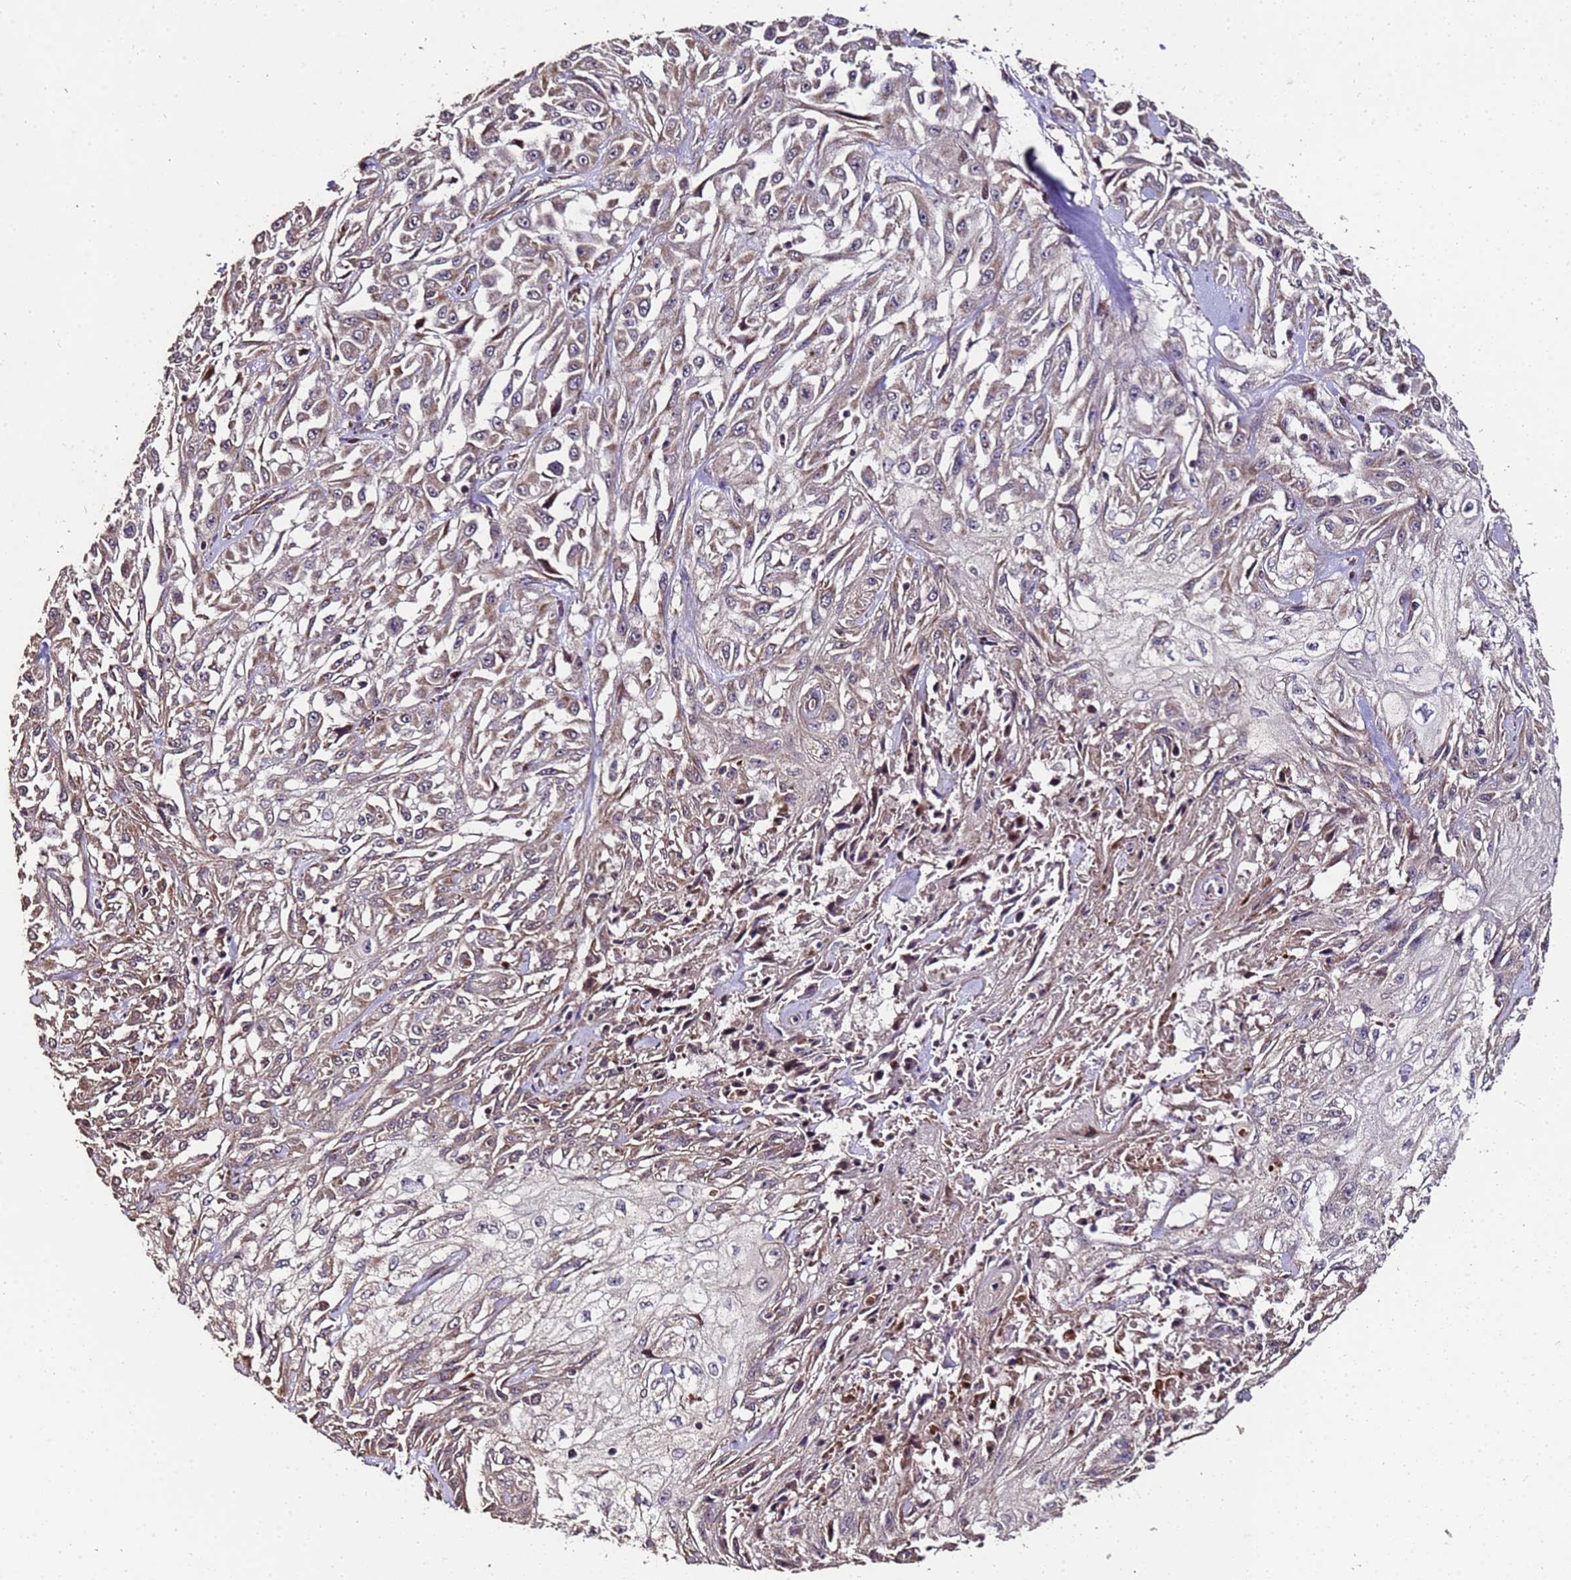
{"staining": {"intensity": "weak", "quantity": "<25%", "location": "cytoplasmic/membranous"}, "tissue": "skin cancer", "cell_type": "Tumor cells", "image_type": "cancer", "snomed": [{"axis": "morphology", "description": "Squamous cell carcinoma, NOS"}, {"axis": "morphology", "description": "Squamous cell carcinoma, metastatic, NOS"}, {"axis": "topography", "description": "Skin"}, {"axis": "topography", "description": "Lymph node"}], "caption": "Protein analysis of skin squamous cell carcinoma shows no significant expression in tumor cells. (Immunohistochemistry (ihc), brightfield microscopy, high magnification).", "gene": "PRODH", "patient": {"sex": "male", "age": 75}}